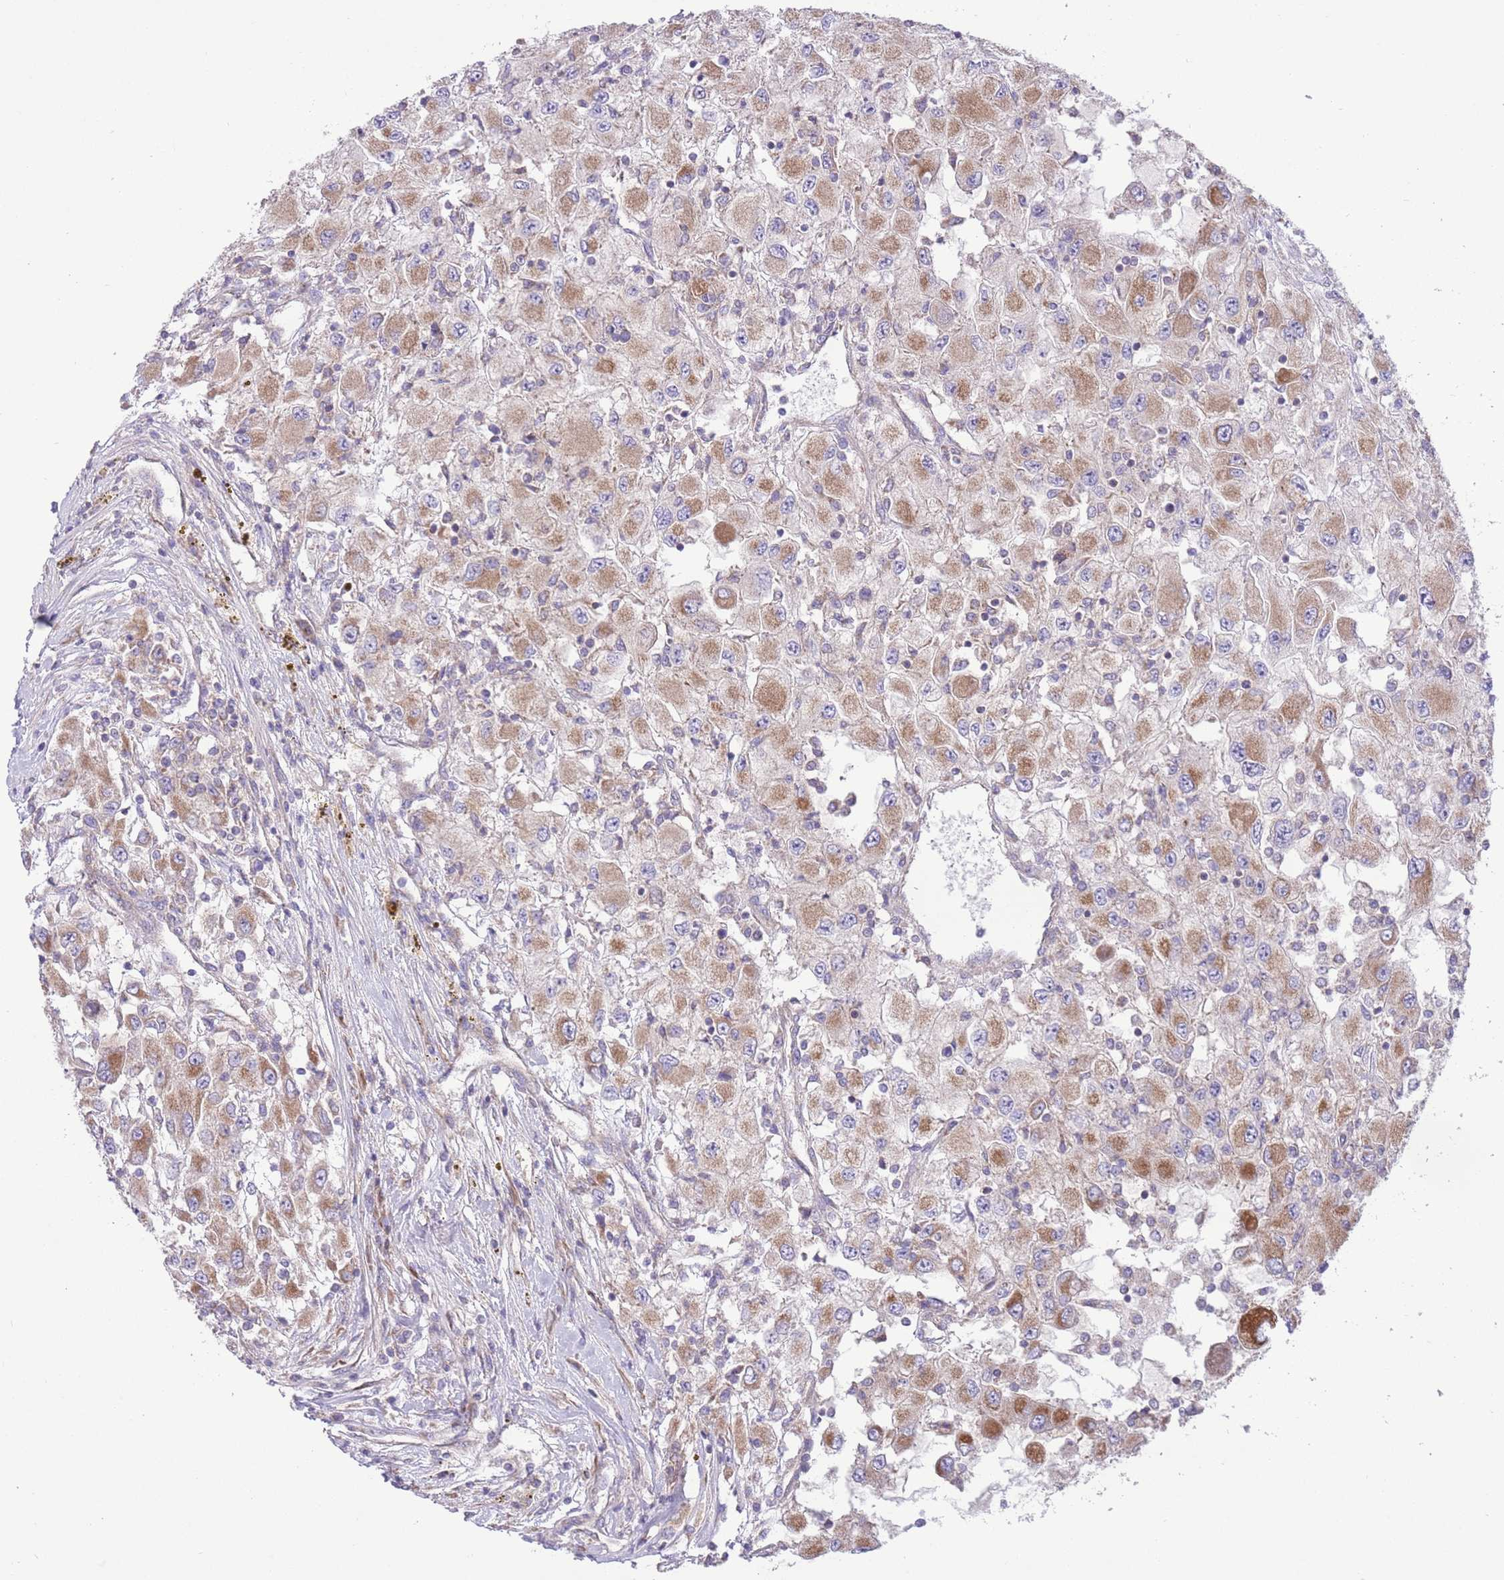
{"staining": {"intensity": "moderate", "quantity": "25%-75%", "location": "cytoplasmic/membranous"}, "tissue": "renal cancer", "cell_type": "Tumor cells", "image_type": "cancer", "snomed": [{"axis": "morphology", "description": "Adenocarcinoma, NOS"}, {"axis": "topography", "description": "Kidney"}], "caption": "This histopathology image exhibits immunohistochemistry (IHC) staining of human renal cancer, with medium moderate cytoplasmic/membranous staining in about 25%-75% of tumor cells.", "gene": "TOMM5", "patient": {"sex": "female", "age": 67}}